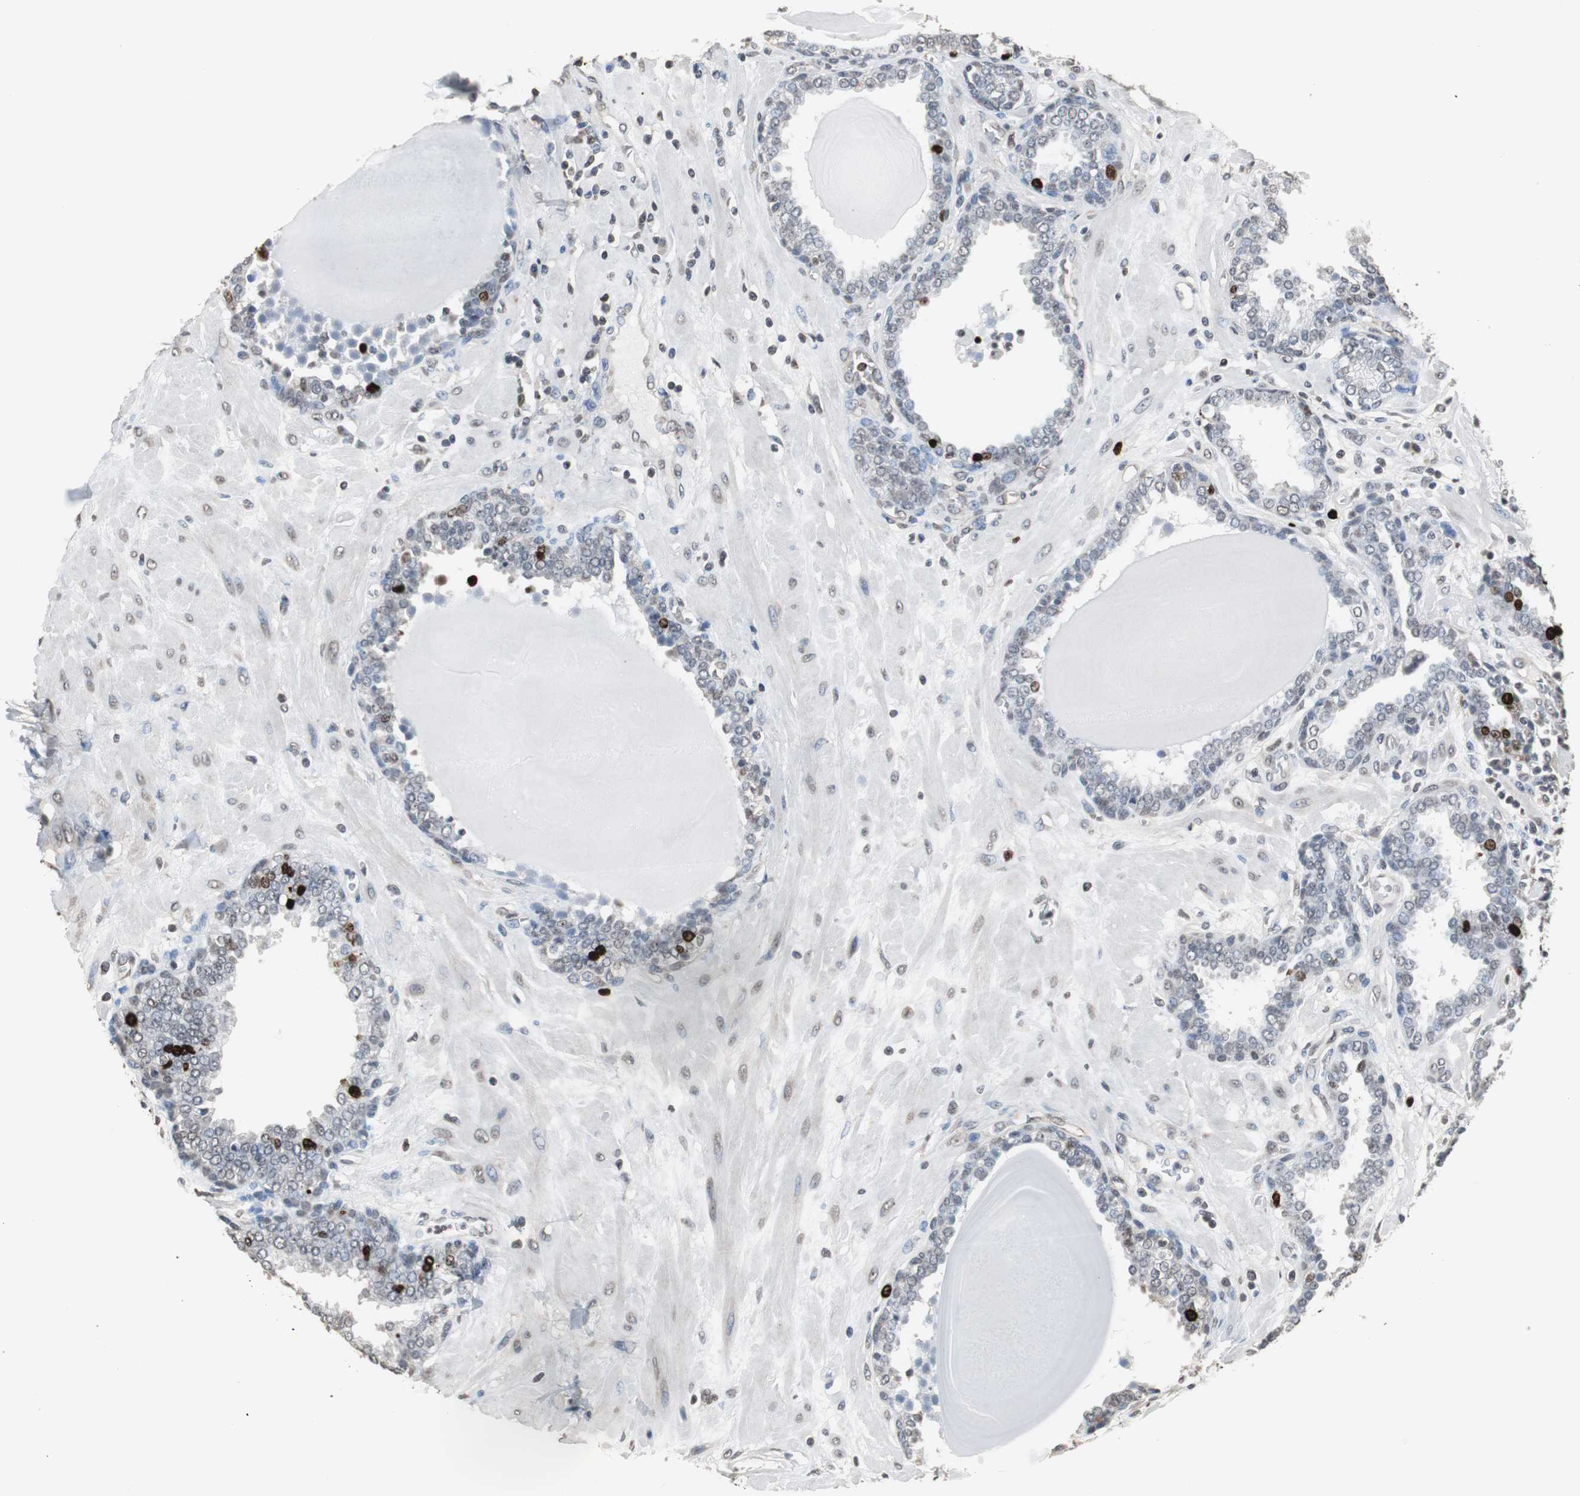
{"staining": {"intensity": "strong", "quantity": "<25%", "location": "nuclear"}, "tissue": "prostate", "cell_type": "Glandular cells", "image_type": "normal", "snomed": [{"axis": "morphology", "description": "Normal tissue, NOS"}, {"axis": "topography", "description": "Prostate"}], "caption": "DAB (3,3'-diaminobenzidine) immunohistochemical staining of benign human prostate demonstrates strong nuclear protein staining in about <25% of glandular cells.", "gene": "TOP2A", "patient": {"sex": "male", "age": 51}}